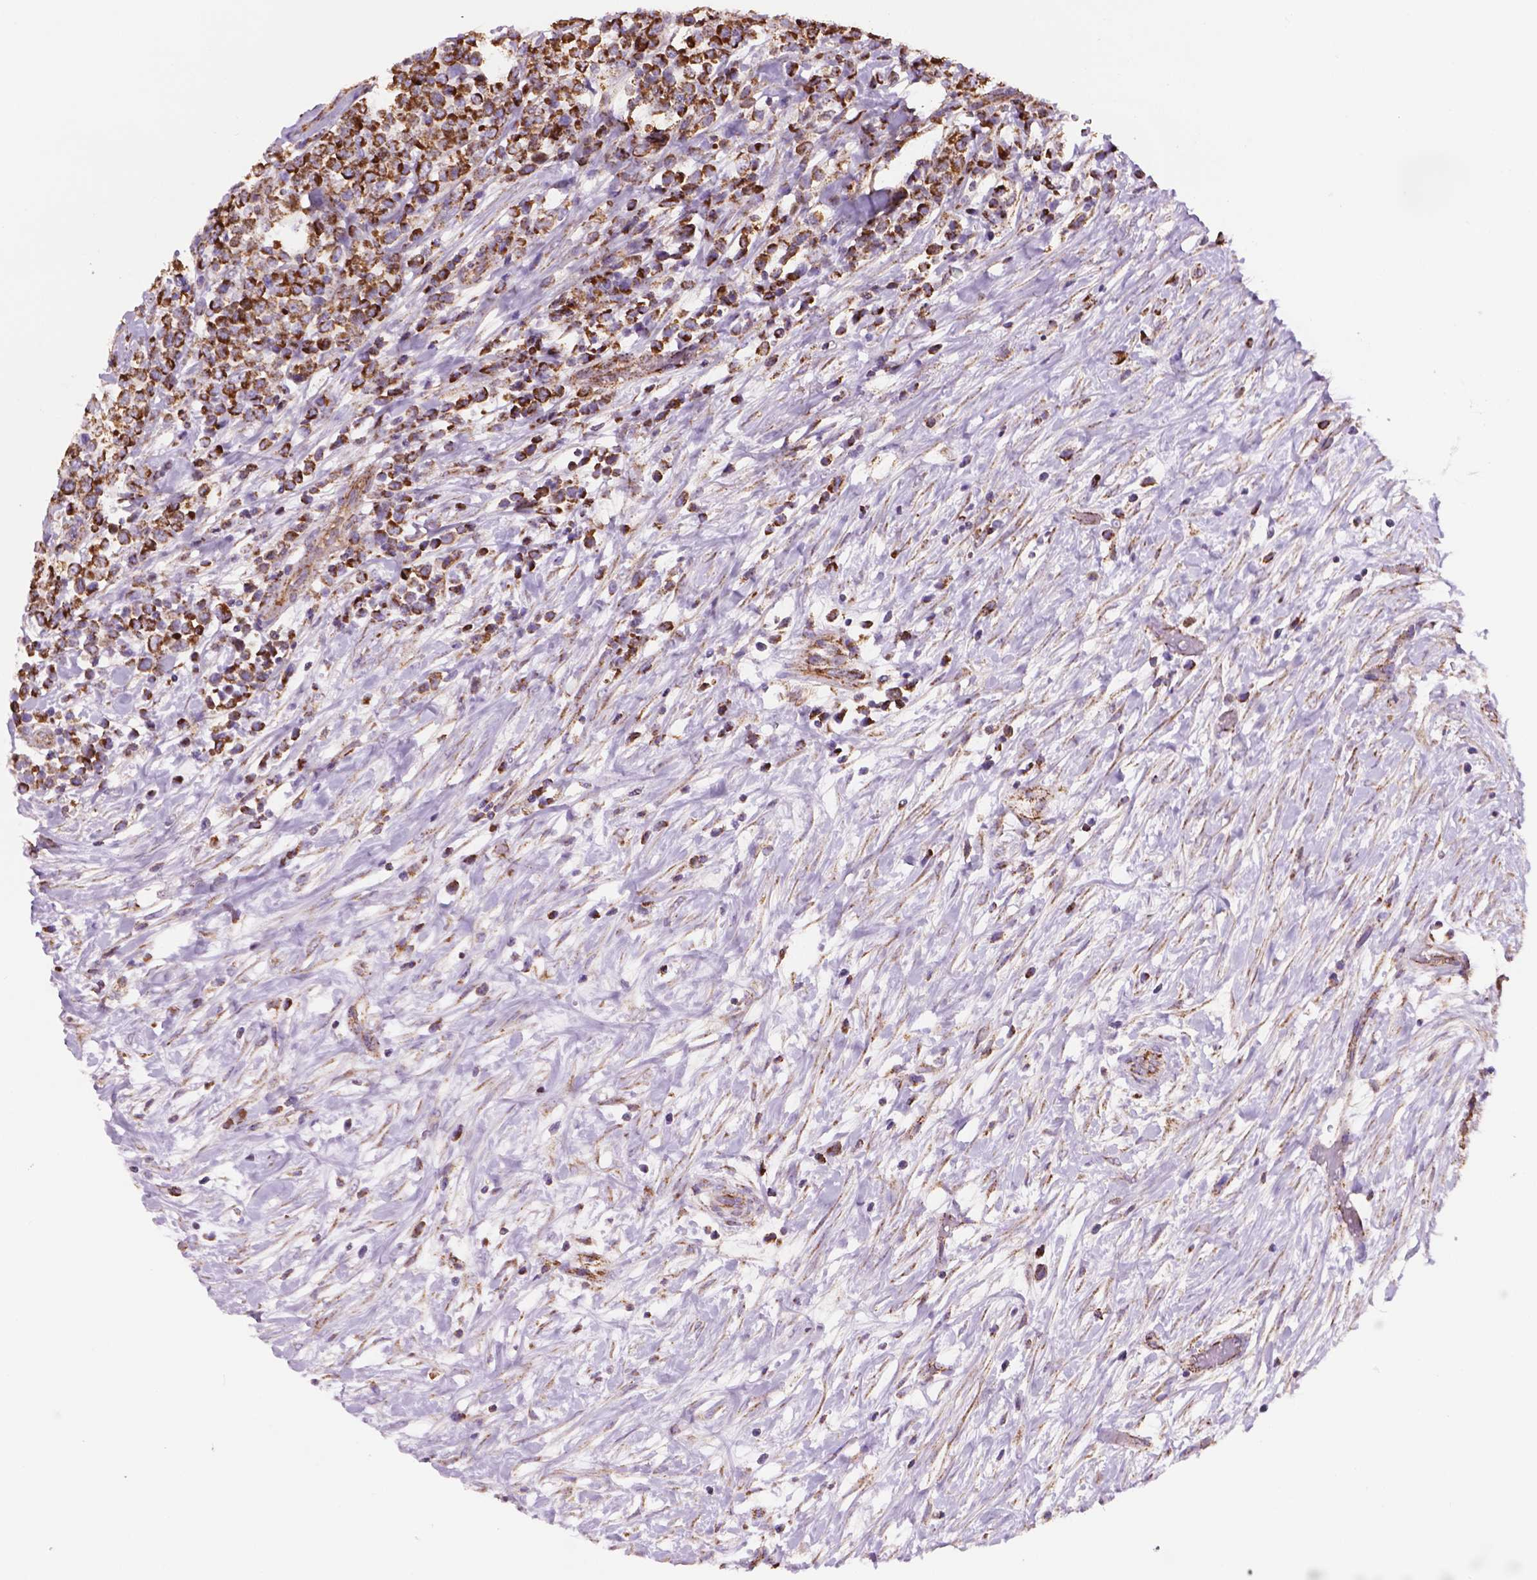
{"staining": {"intensity": "strong", "quantity": ">75%", "location": "cytoplasmic/membranous"}, "tissue": "lymphoma", "cell_type": "Tumor cells", "image_type": "cancer", "snomed": [{"axis": "morphology", "description": "Malignant lymphoma, non-Hodgkin's type, High grade"}, {"axis": "topography", "description": "Soft tissue"}], "caption": "Approximately >75% of tumor cells in human malignant lymphoma, non-Hodgkin's type (high-grade) display strong cytoplasmic/membranous protein positivity as visualized by brown immunohistochemical staining.", "gene": "PIBF1", "patient": {"sex": "female", "age": 56}}